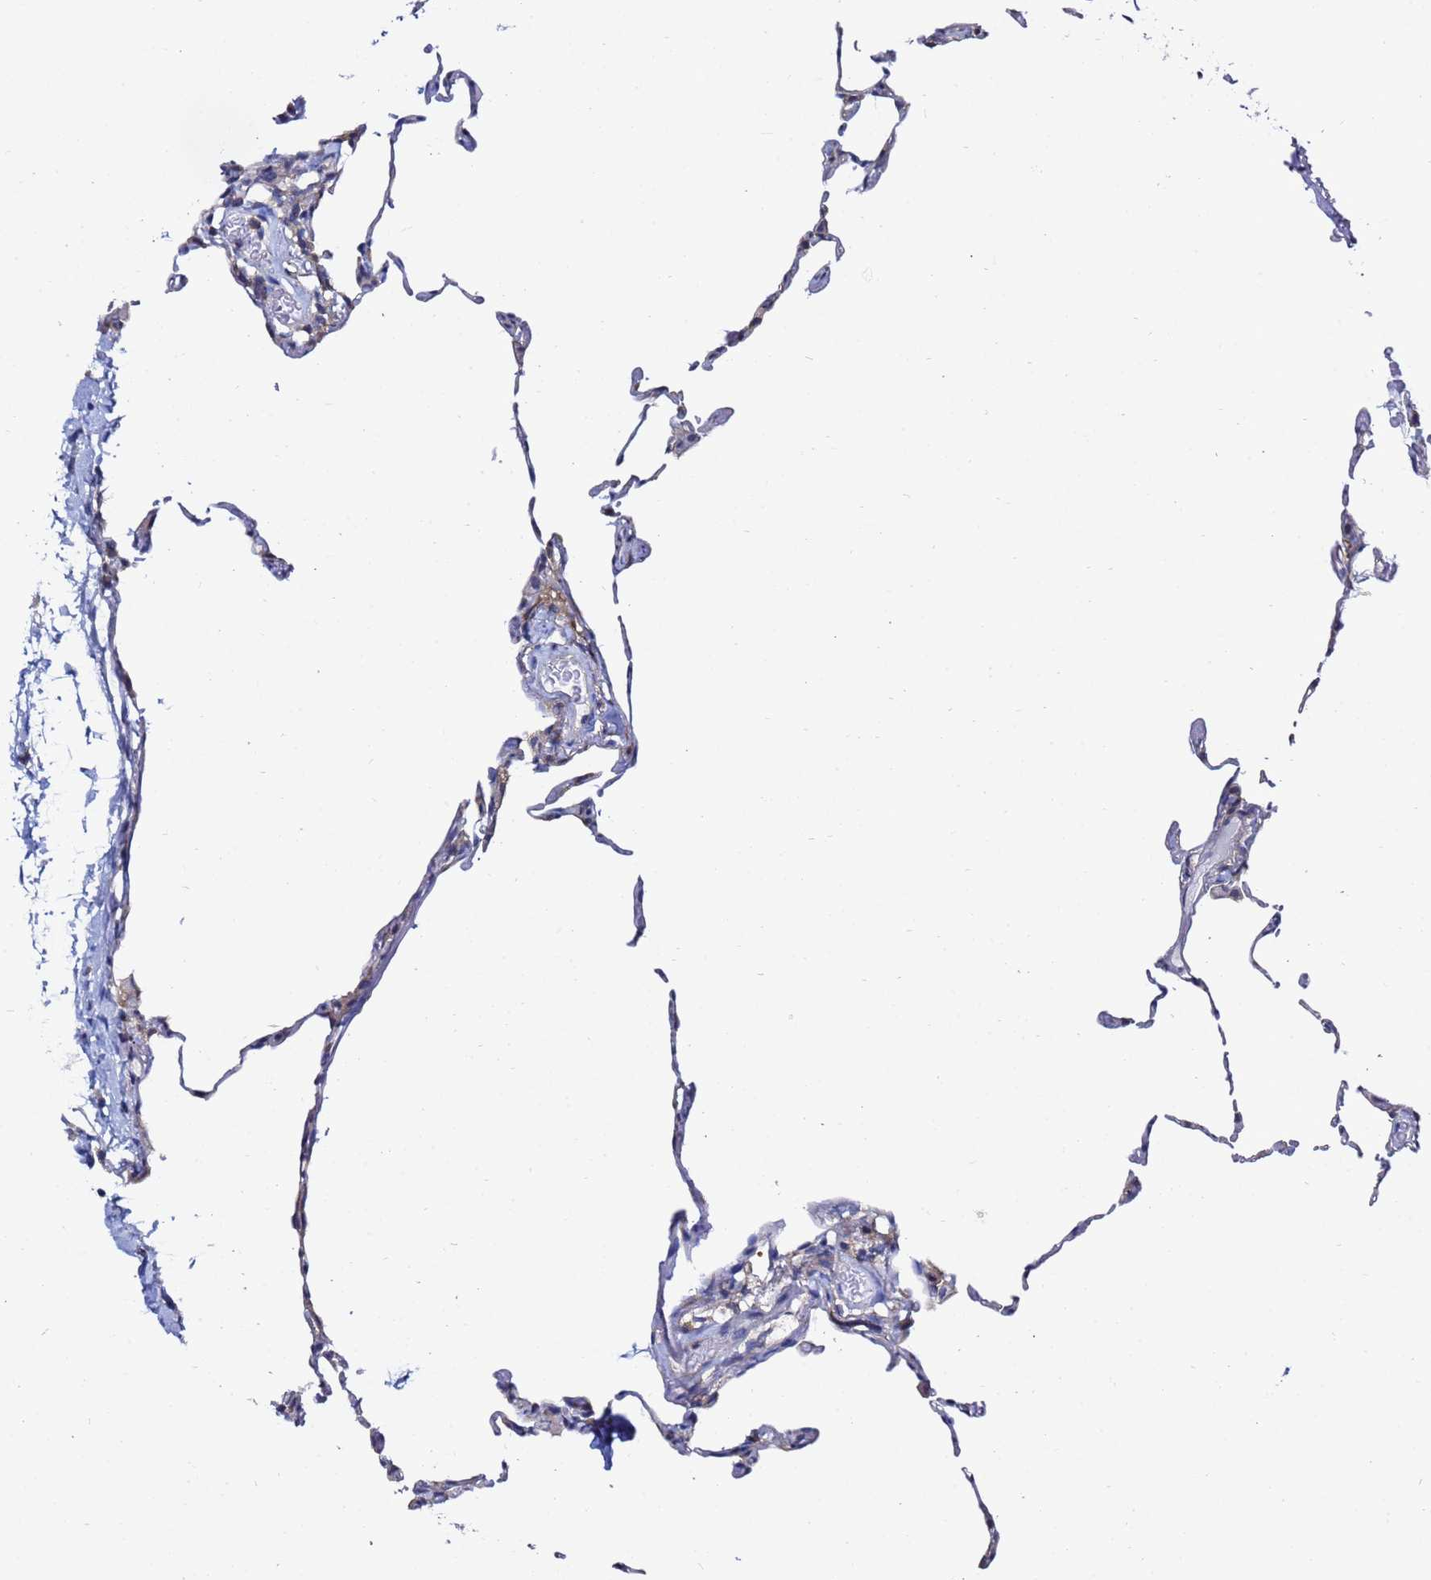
{"staining": {"intensity": "weak", "quantity": "<25%", "location": "cytoplasmic/membranous"}, "tissue": "lung", "cell_type": "Alveolar cells", "image_type": "normal", "snomed": [{"axis": "morphology", "description": "Normal tissue, NOS"}, {"axis": "topography", "description": "Lung"}], "caption": "DAB immunohistochemical staining of benign lung demonstrates no significant positivity in alveolar cells.", "gene": "LENG1", "patient": {"sex": "female", "age": 57}}